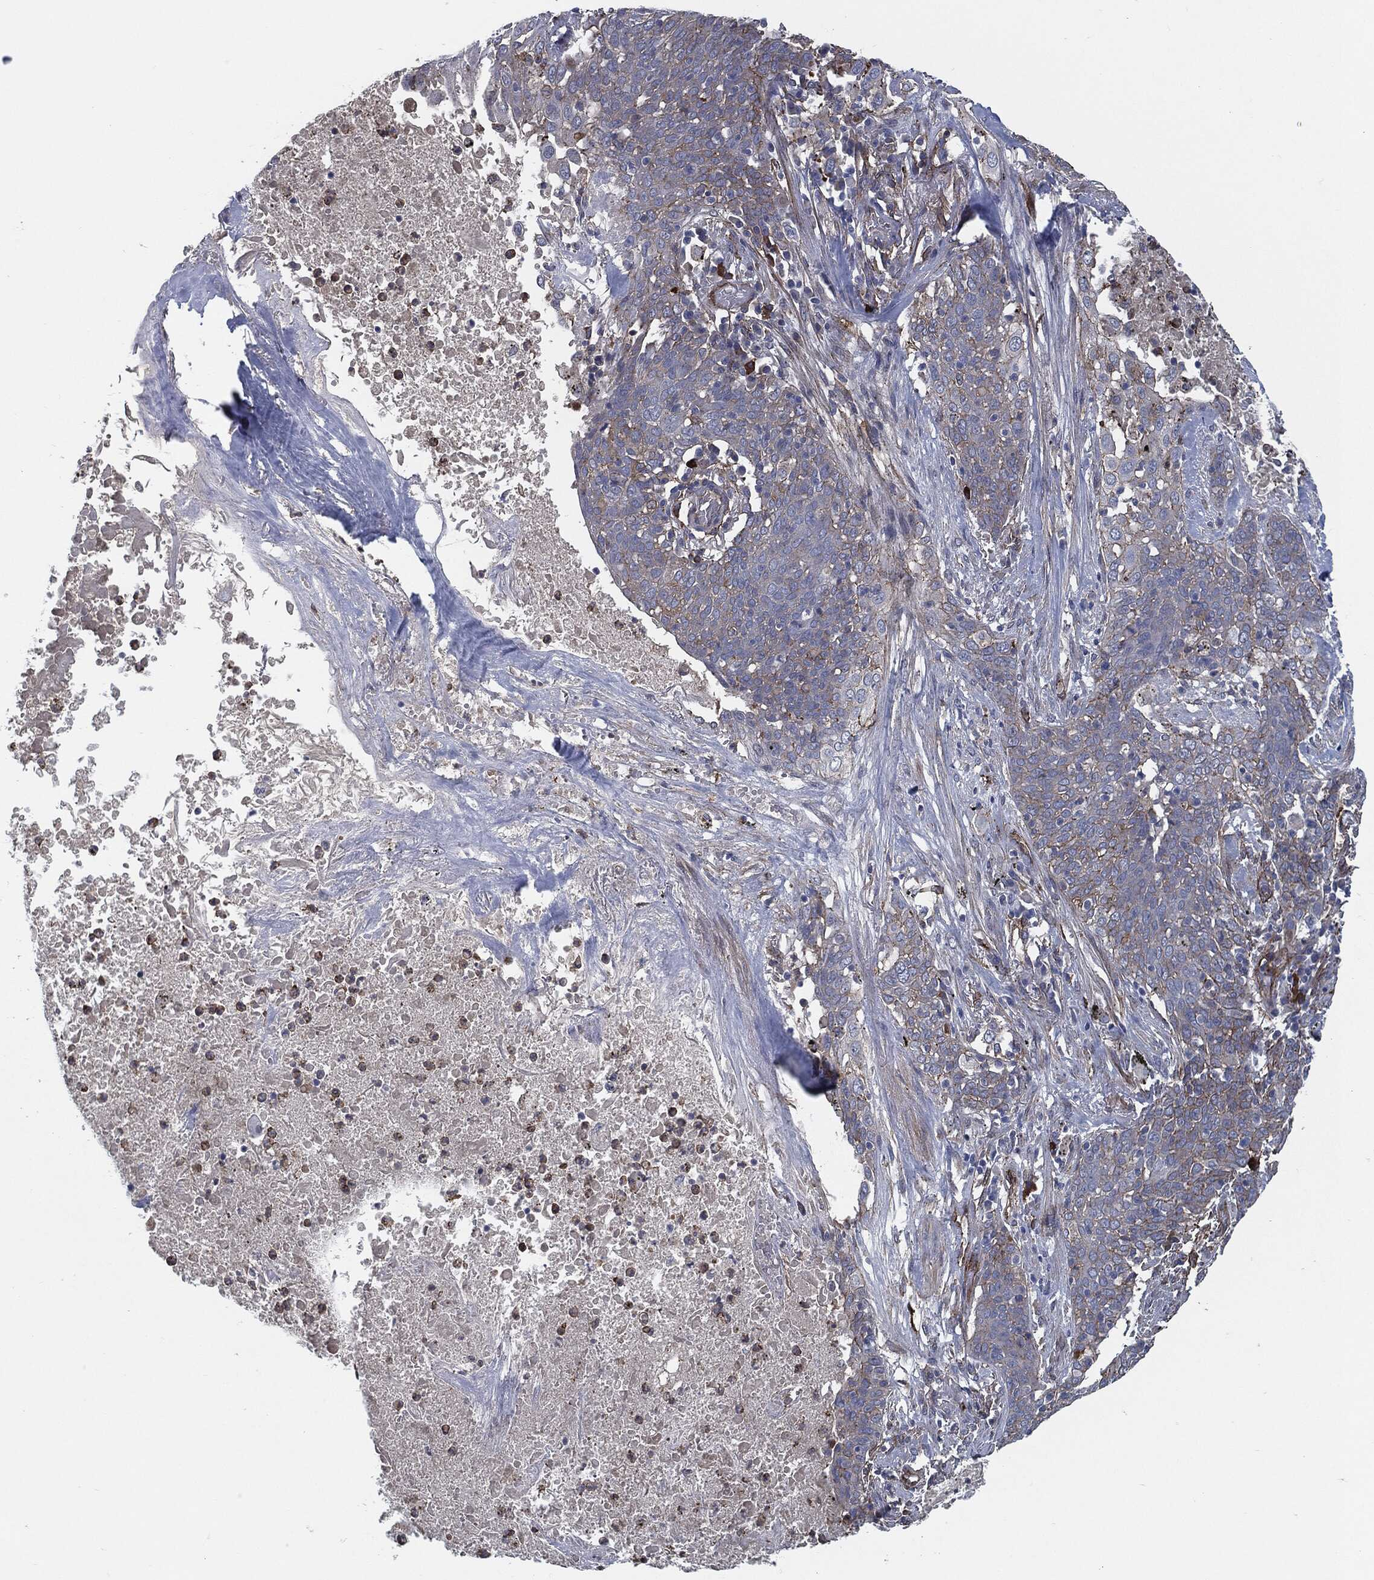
{"staining": {"intensity": "moderate", "quantity": "25%-75%", "location": "cytoplasmic/membranous"}, "tissue": "lung cancer", "cell_type": "Tumor cells", "image_type": "cancer", "snomed": [{"axis": "morphology", "description": "Squamous cell carcinoma, NOS"}, {"axis": "topography", "description": "Lung"}], "caption": "Lung cancer (squamous cell carcinoma) was stained to show a protein in brown. There is medium levels of moderate cytoplasmic/membranous expression in approximately 25%-75% of tumor cells. (Stains: DAB (3,3'-diaminobenzidine) in brown, nuclei in blue, Microscopy: brightfield microscopy at high magnification).", "gene": "SVIL", "patient": {"sex": "male", "age": 82}}